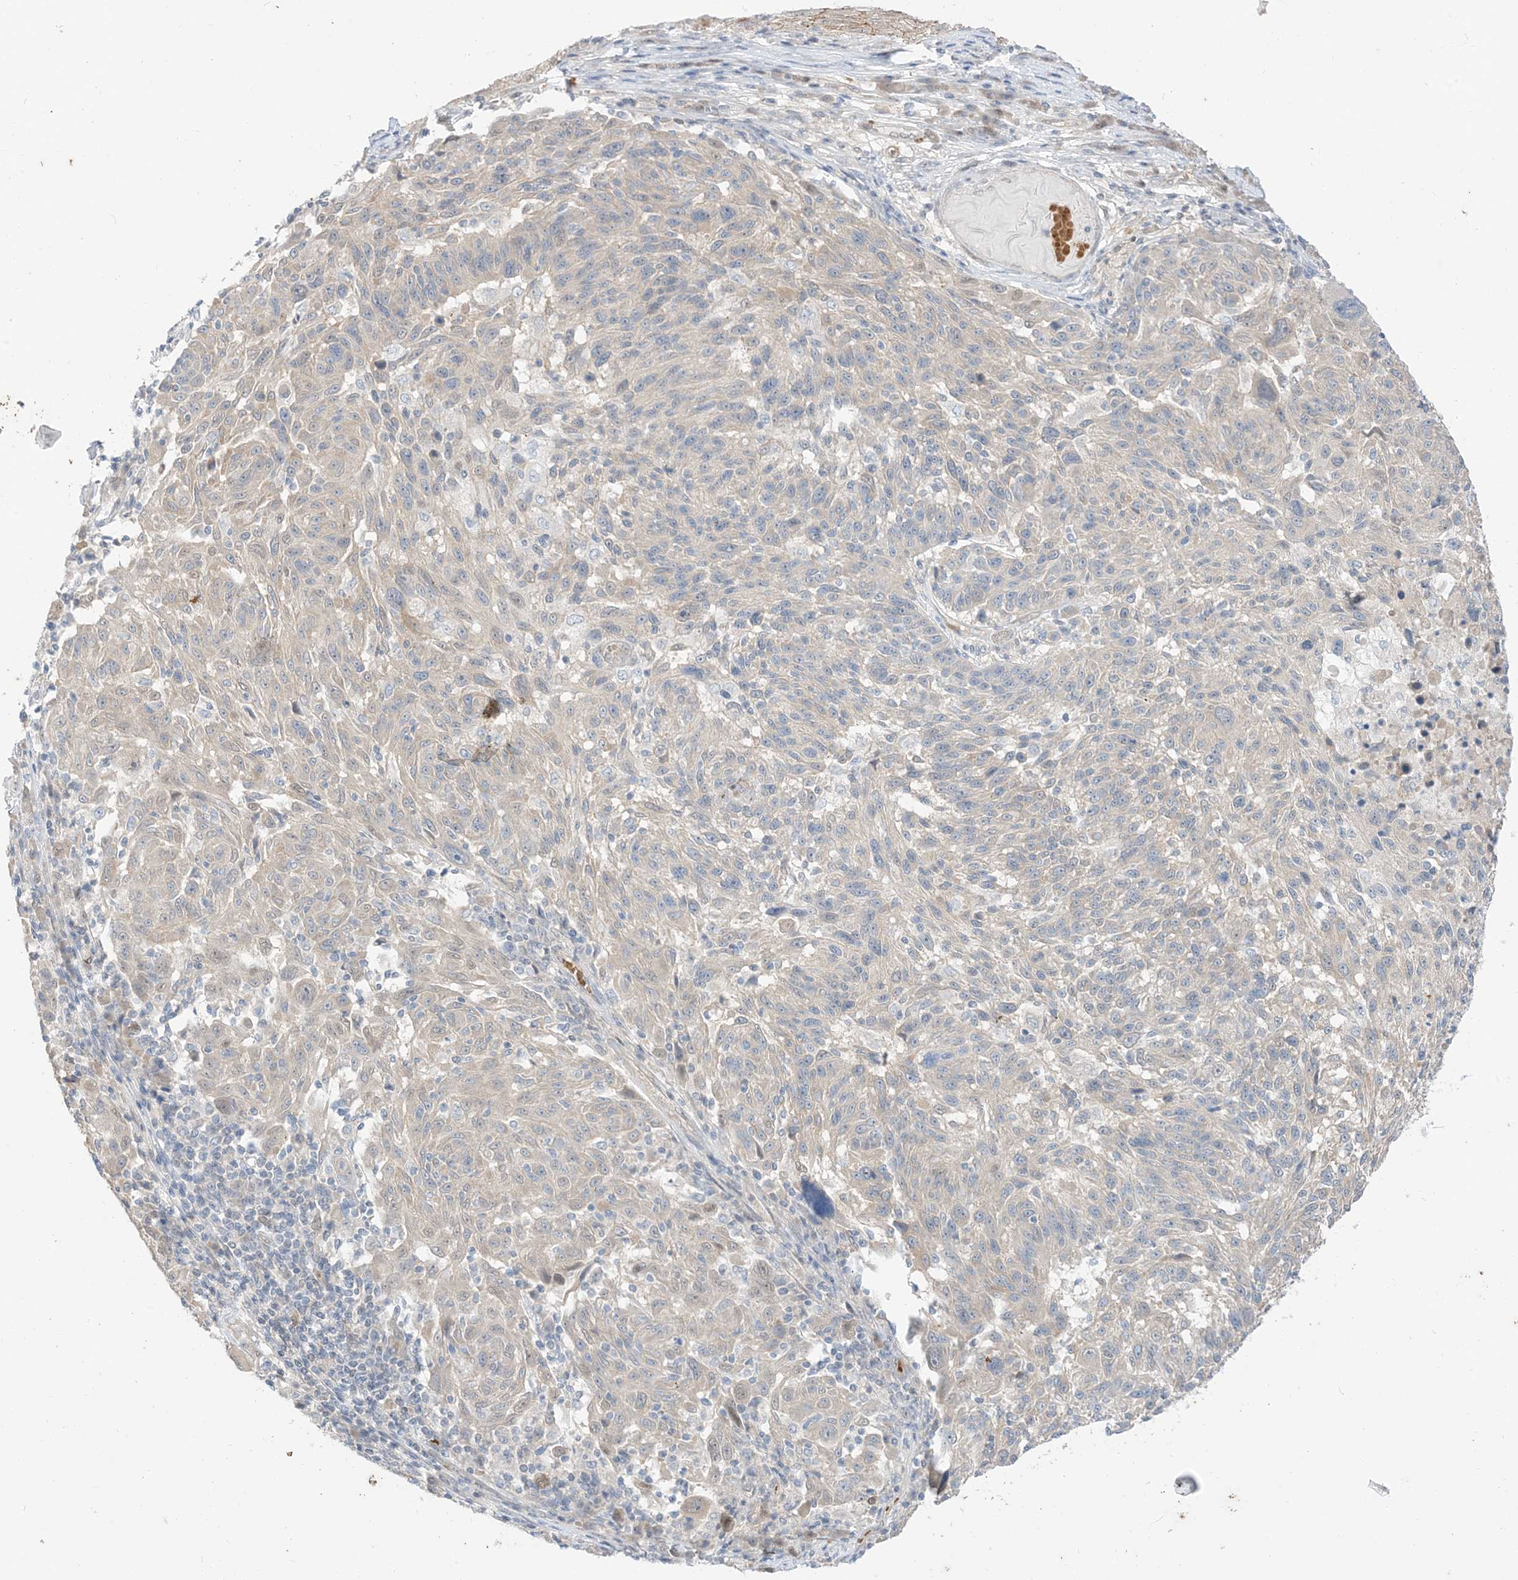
{"staining": {"intensity": "negative", "quantity": "none", "location": "none"}, "tissue": "melanoma", "cell_type": "Tumor cells", "image_type": "cancer", "snomed": [{"axis": "morphology", "description": "Malignant melanoma, NOS"}, {"axis": "topography", "description": "Skin"}], "caption": "An image of human melanoma is negative for staining in tumor cells.", "gene": "RIN1", "patient": {"sex": "male", "age": 53}}